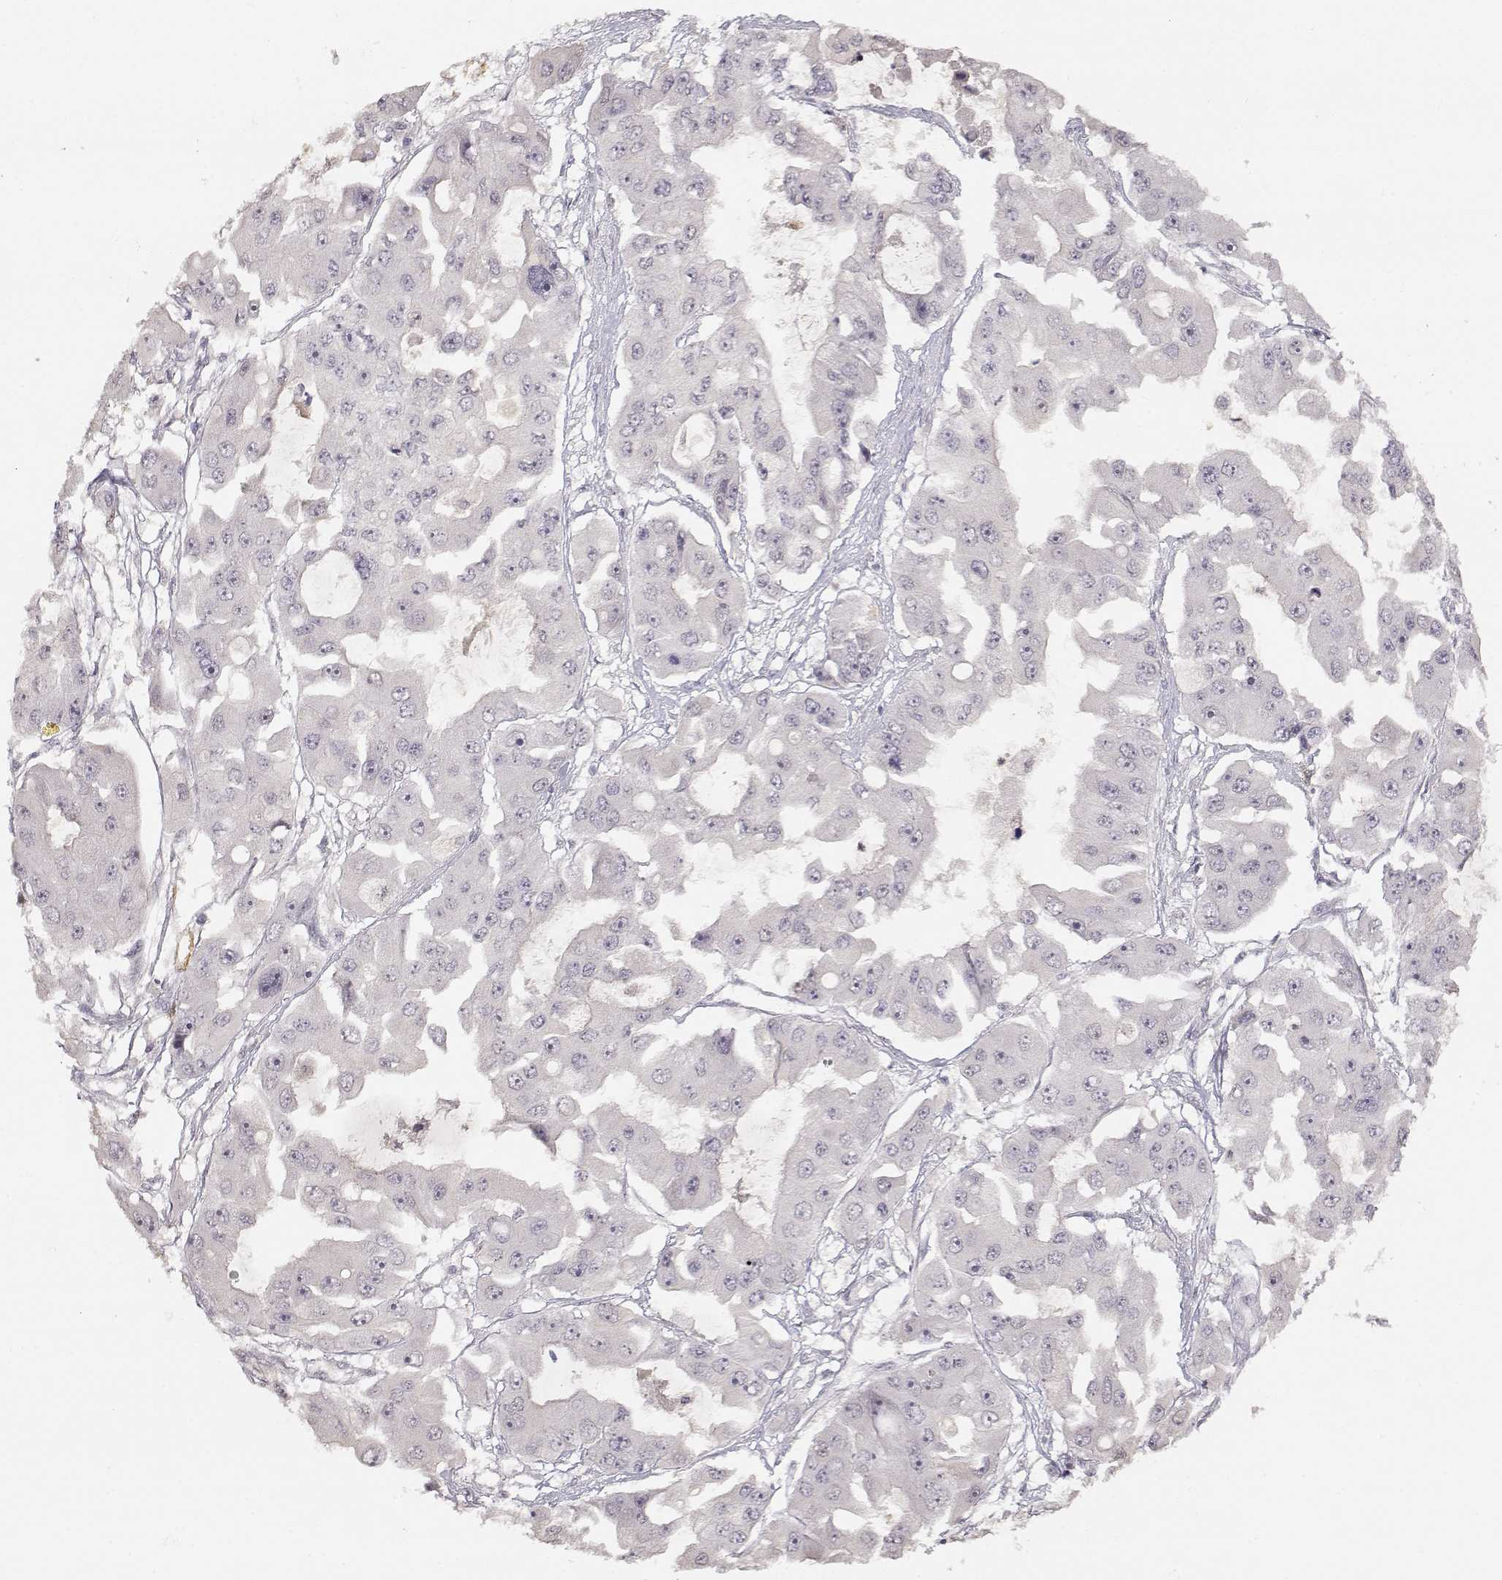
{"staining": {"intensity": "negative", "quantity": "none", "location": "none"}, "tissue": "ovarian cancer", "cell_type": "Tumor cells", "image_type": "cancer", "snomed": [{"axis": "morphology", "description": "Cystadenocarcinoma, serous, NOS"}, {"axis": "topography", "description": "Ovary"}], "caption": "An immunohistochemistry (IHC) micrograph of ovarian serous cystadenocarcinoma is shown. There is no staining in tumor cells of ovarian serous cystadenocarcinoma.", "gene": "S100B", "patient": {"sex": "female", "age": 56}}